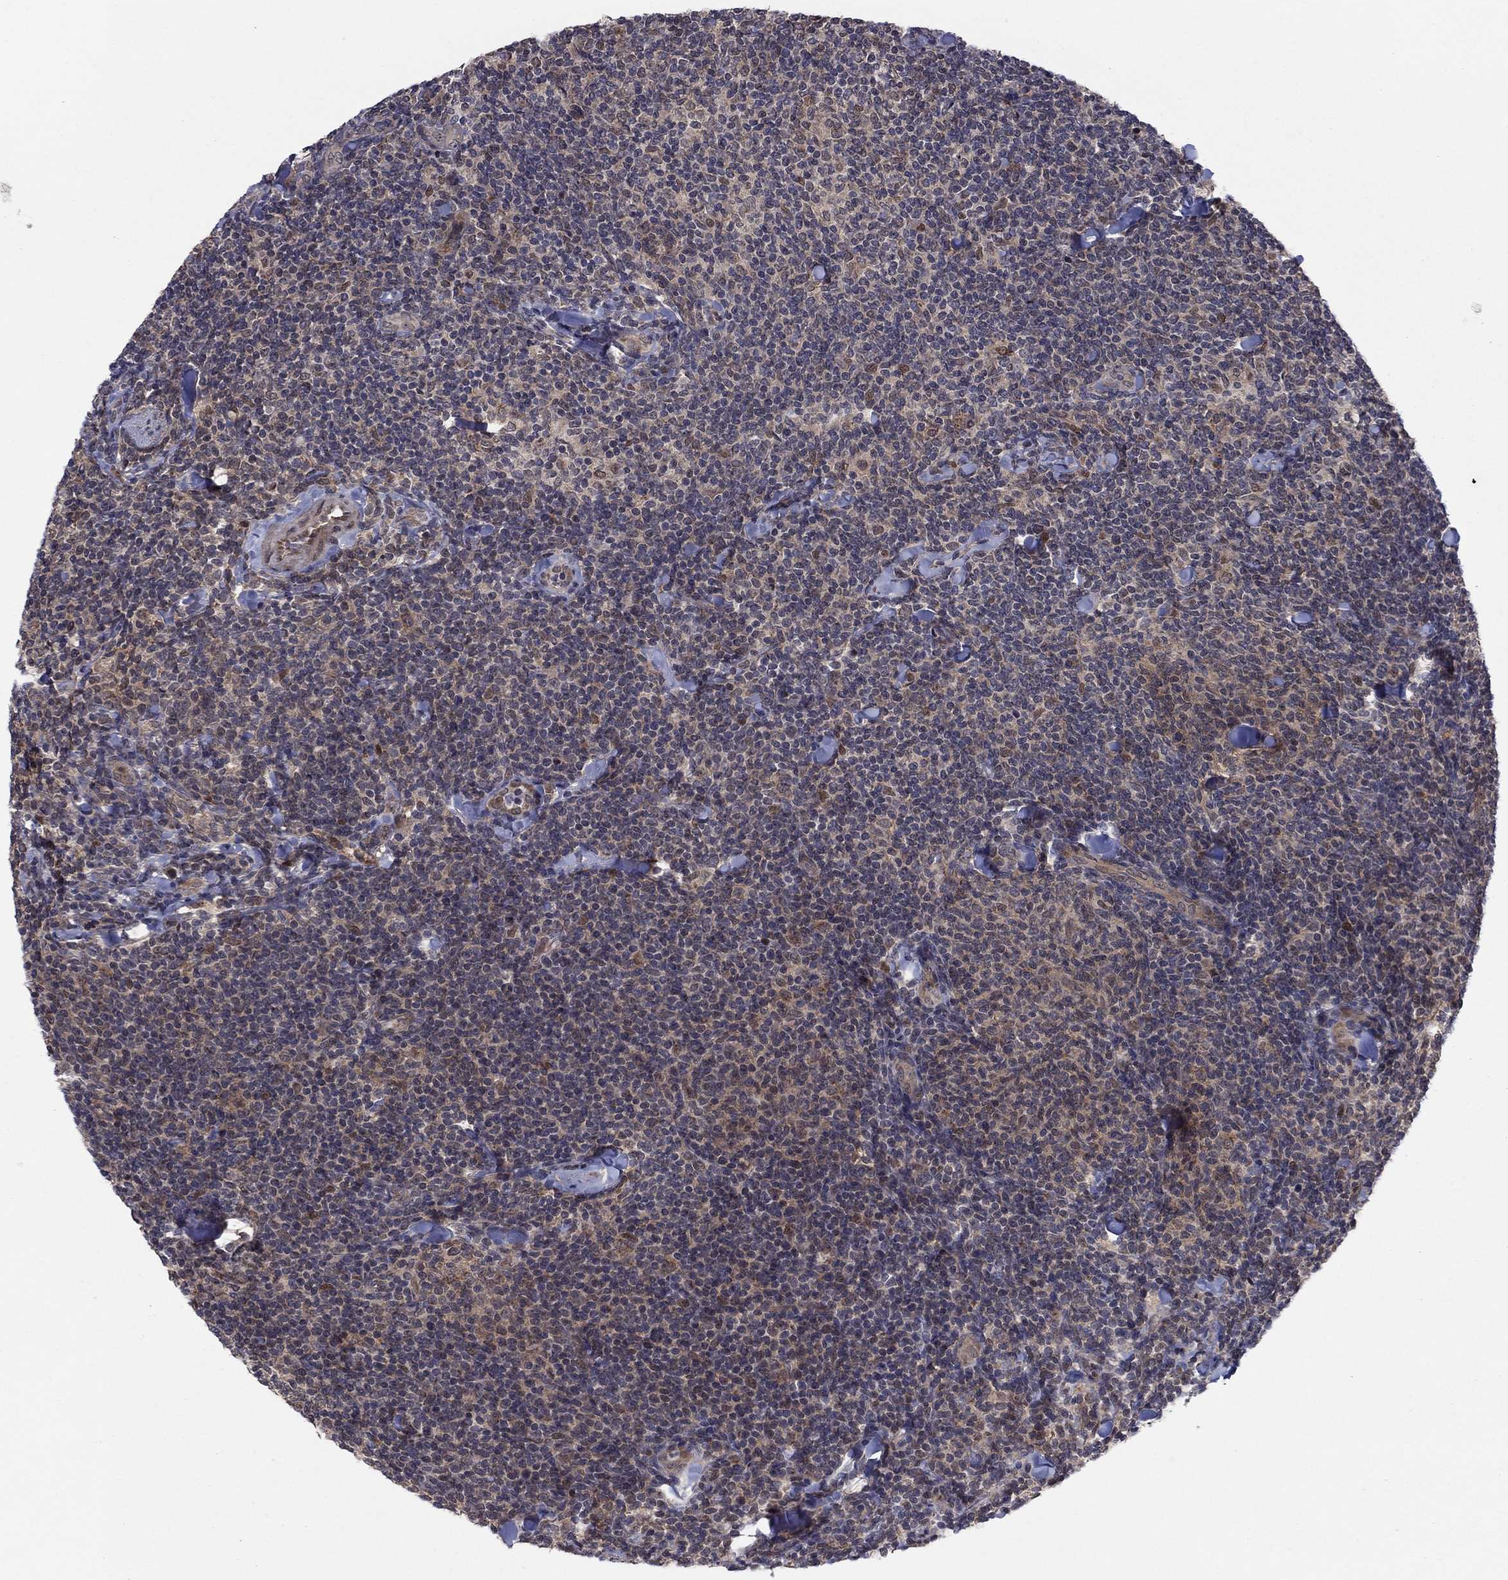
{"staining": {"intensity": "weak", "quantity": "25%-75%", "location": "cytoplasmic/membranous"}, "tissue": "lymphoma", "cell_type": "Tumor cells", "image_type": "cancer", "snomed": [{"axis": "morphology", "description": "Malignant lymphoma, non-Hodgkin's type, Low grade"}, {"axis": "topography", "description": "Lymph node"}], "caption": "Protein analysis of lymphoma tissue shows weak cytoplasmic/membranous positivity in approximately 25%-75% of tumor cells. (DAB = brown stain, brightfield microscopy at high magnification).", "gene": "PSMC1", "patient": {"sex": "female", "age": 56}}